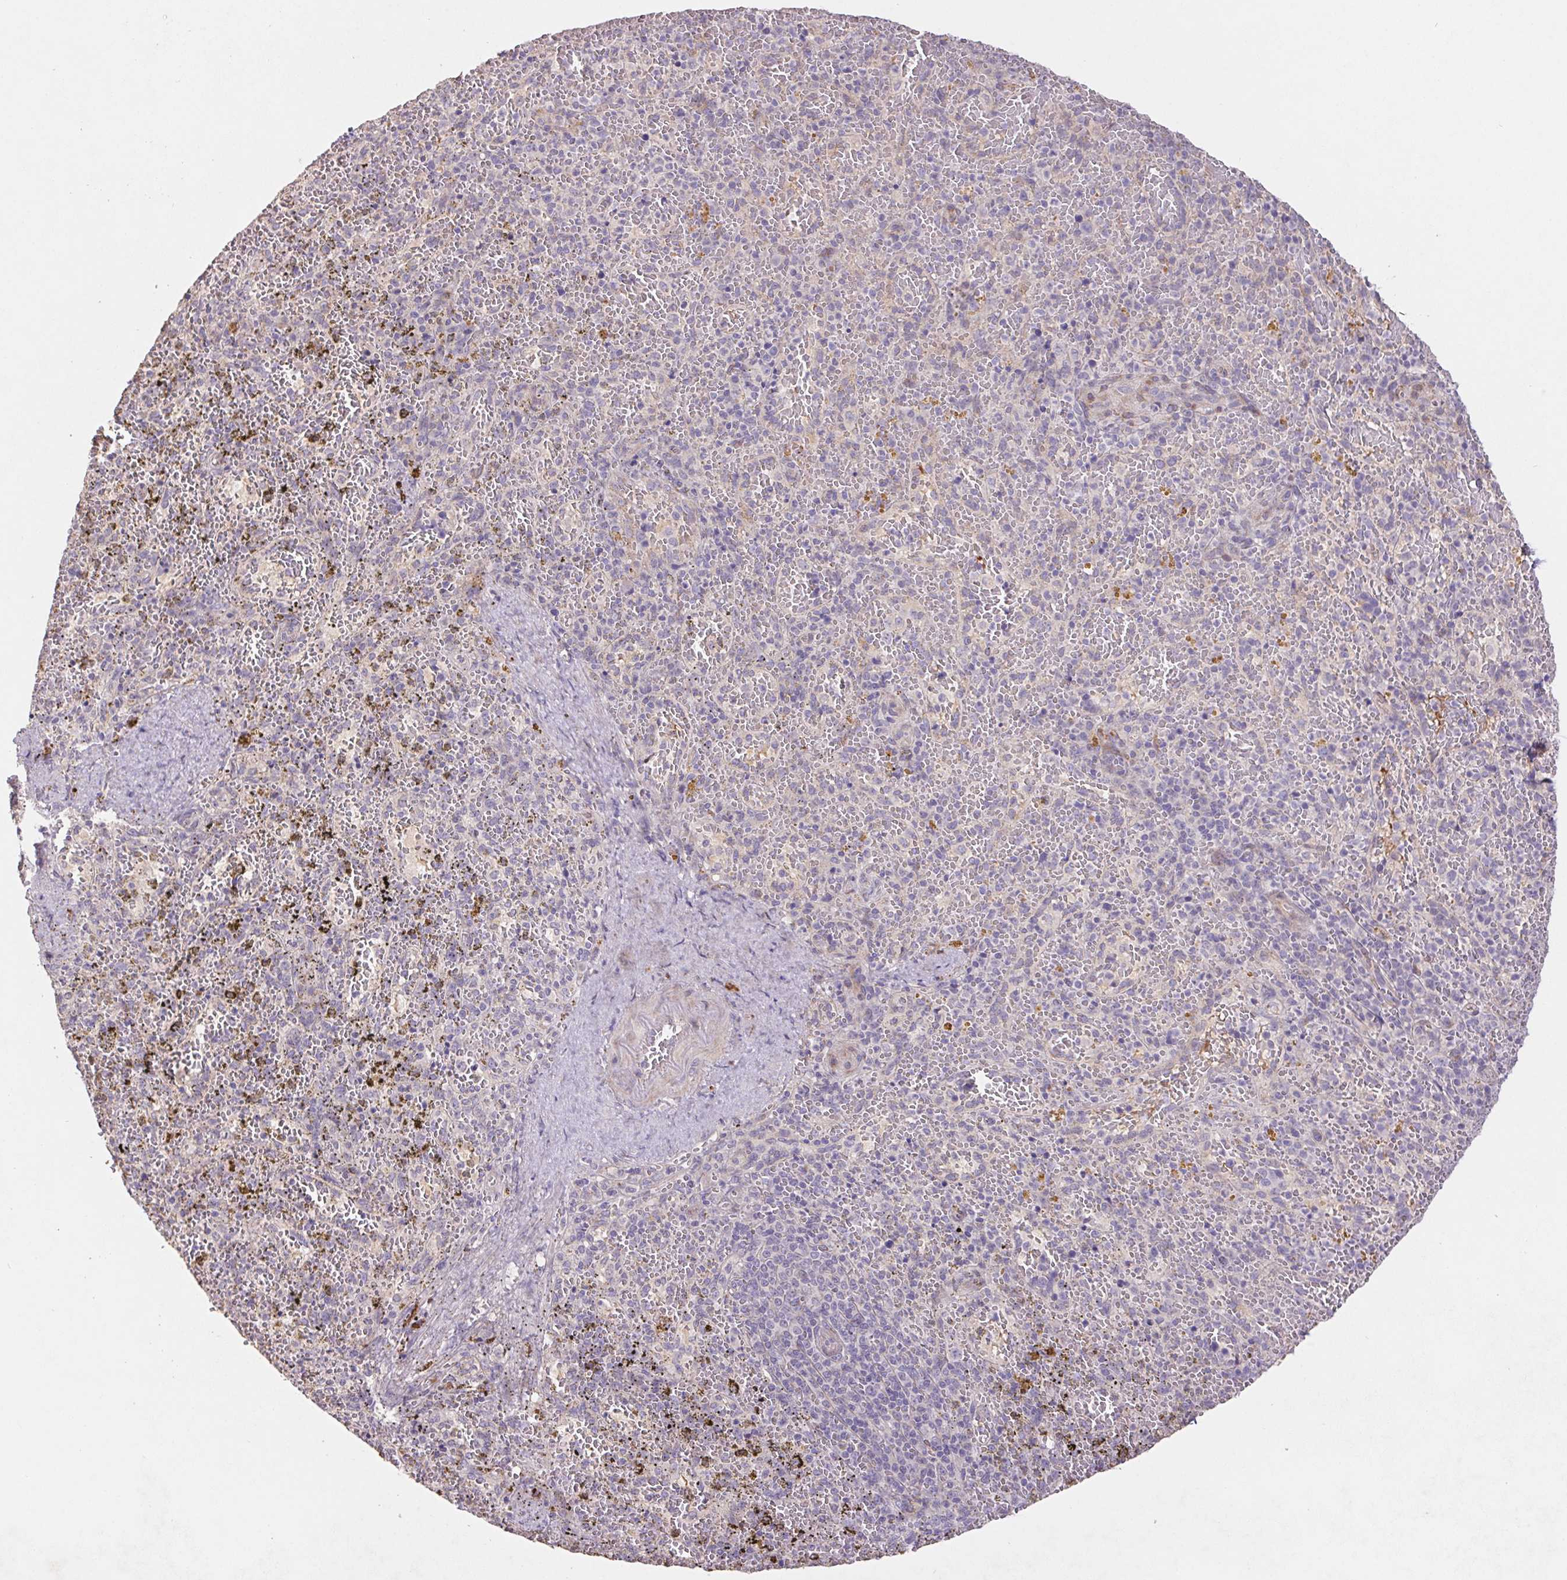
{"staining": {"intensity": "negative", "quantity": "none", "location": "none"}, "tissue": "spleen", "cell_type": "Cells in red pulp", "image_type": "normal", "snomed": [{"axis": "morphology", "description": "Normal tissue, NOS"}, {"axis": "topography", "description": "Spleen"}], "caption": "Immunohistochemical staining of normal human spleen demonstrates no significant expression in cells in red pulp.", "gene": "GRM2", "patient": {"sex": "female", "age": 50}}